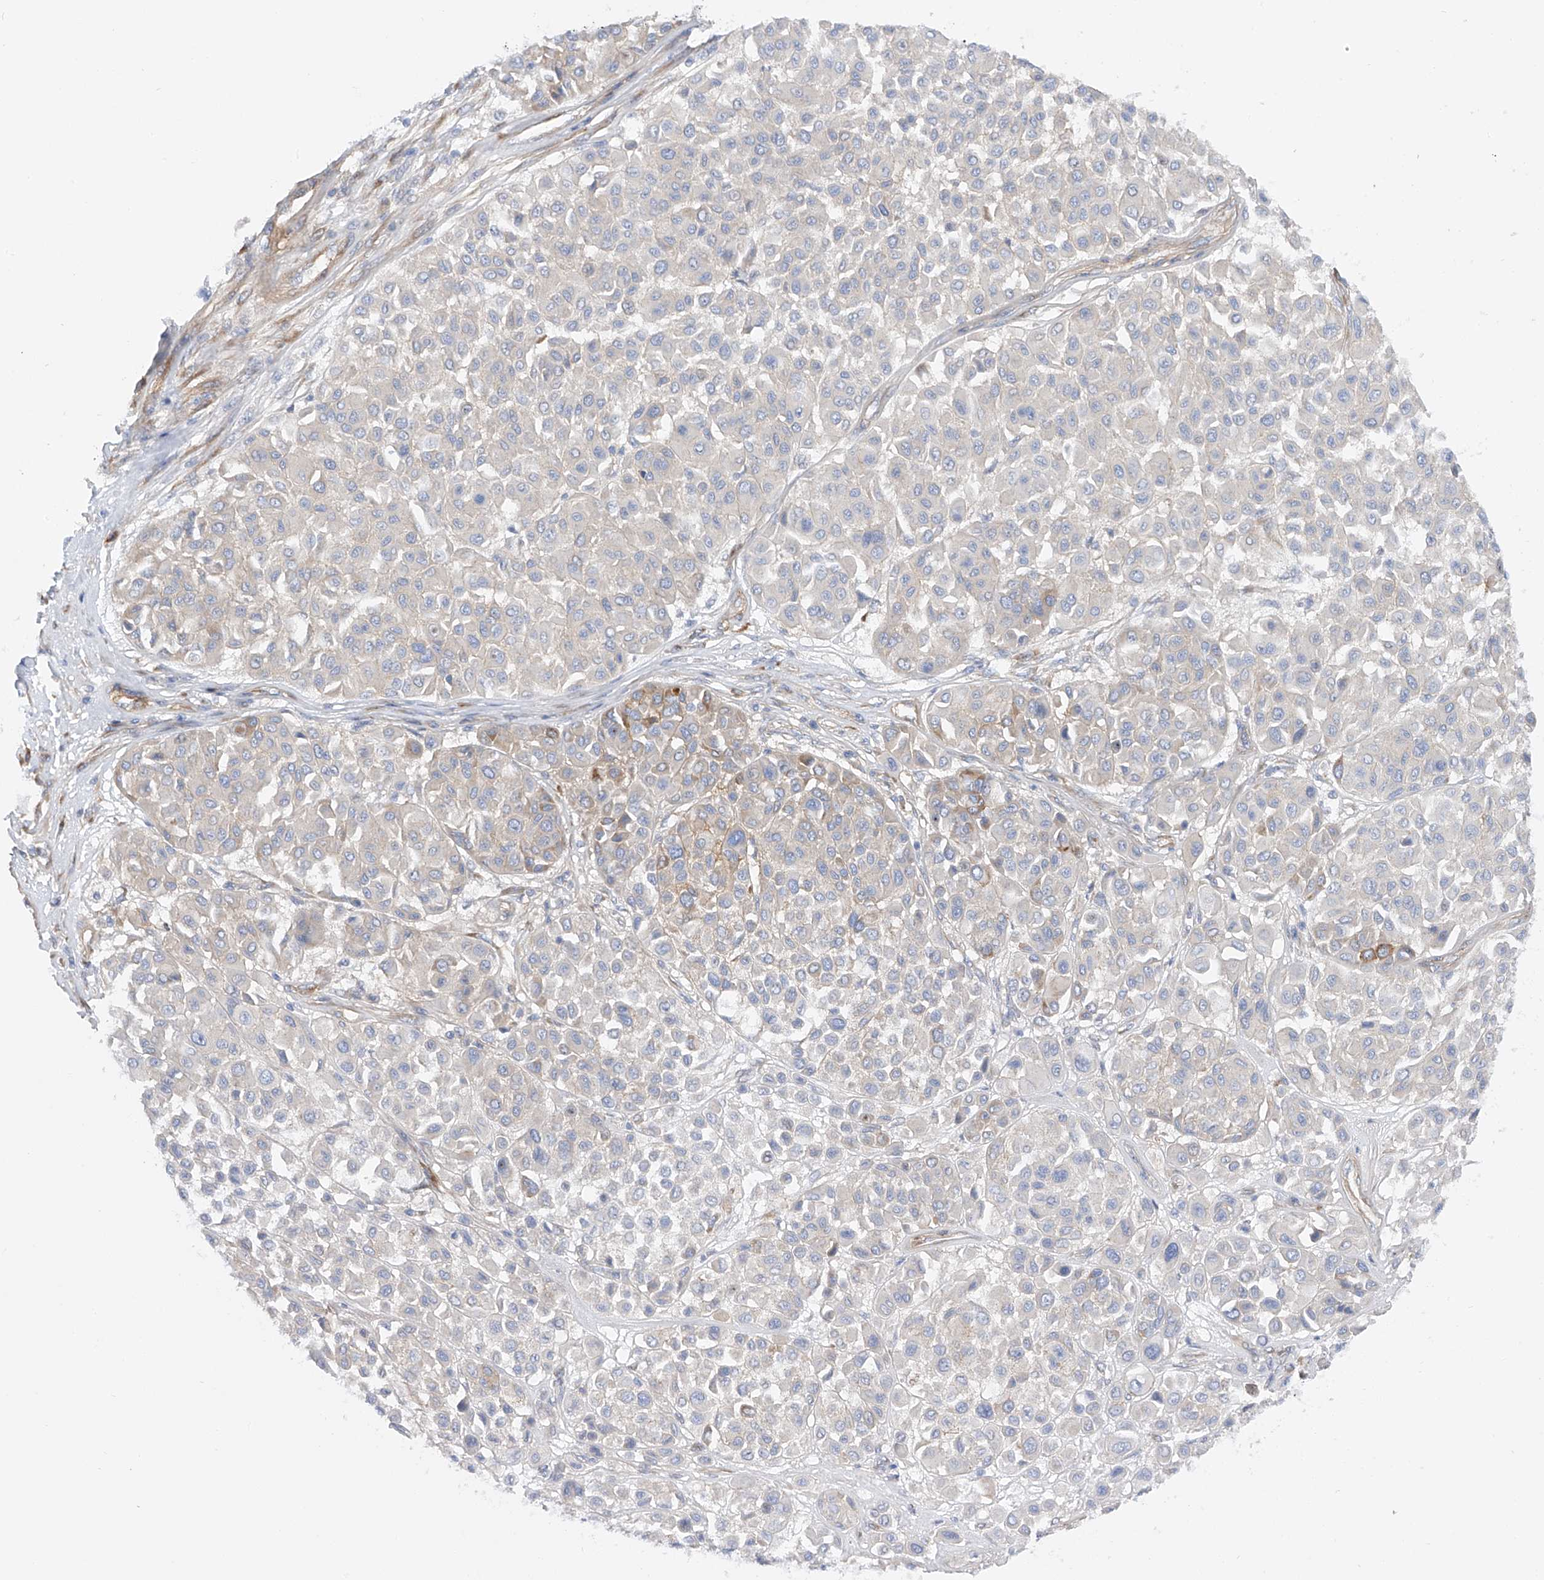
{"staining": {"intensity": "negative", "quantity": "none", "location": "none"}, "tissue": "melanoma", "cell_type": "Tumor cells", "image_type": "cancer", "snomed": [{"axis": "morphology", "description": "Malignant melanoma, Metastatic site"}, {"axis": "topography", "description": "Soft tissue"}], "caption": "This is an immunohistochemistry (IHC) image of melanoma. There is no positivity in tumor cells.", "gene": "LCA5", "patient": {"sex": "male", "age": 41}}